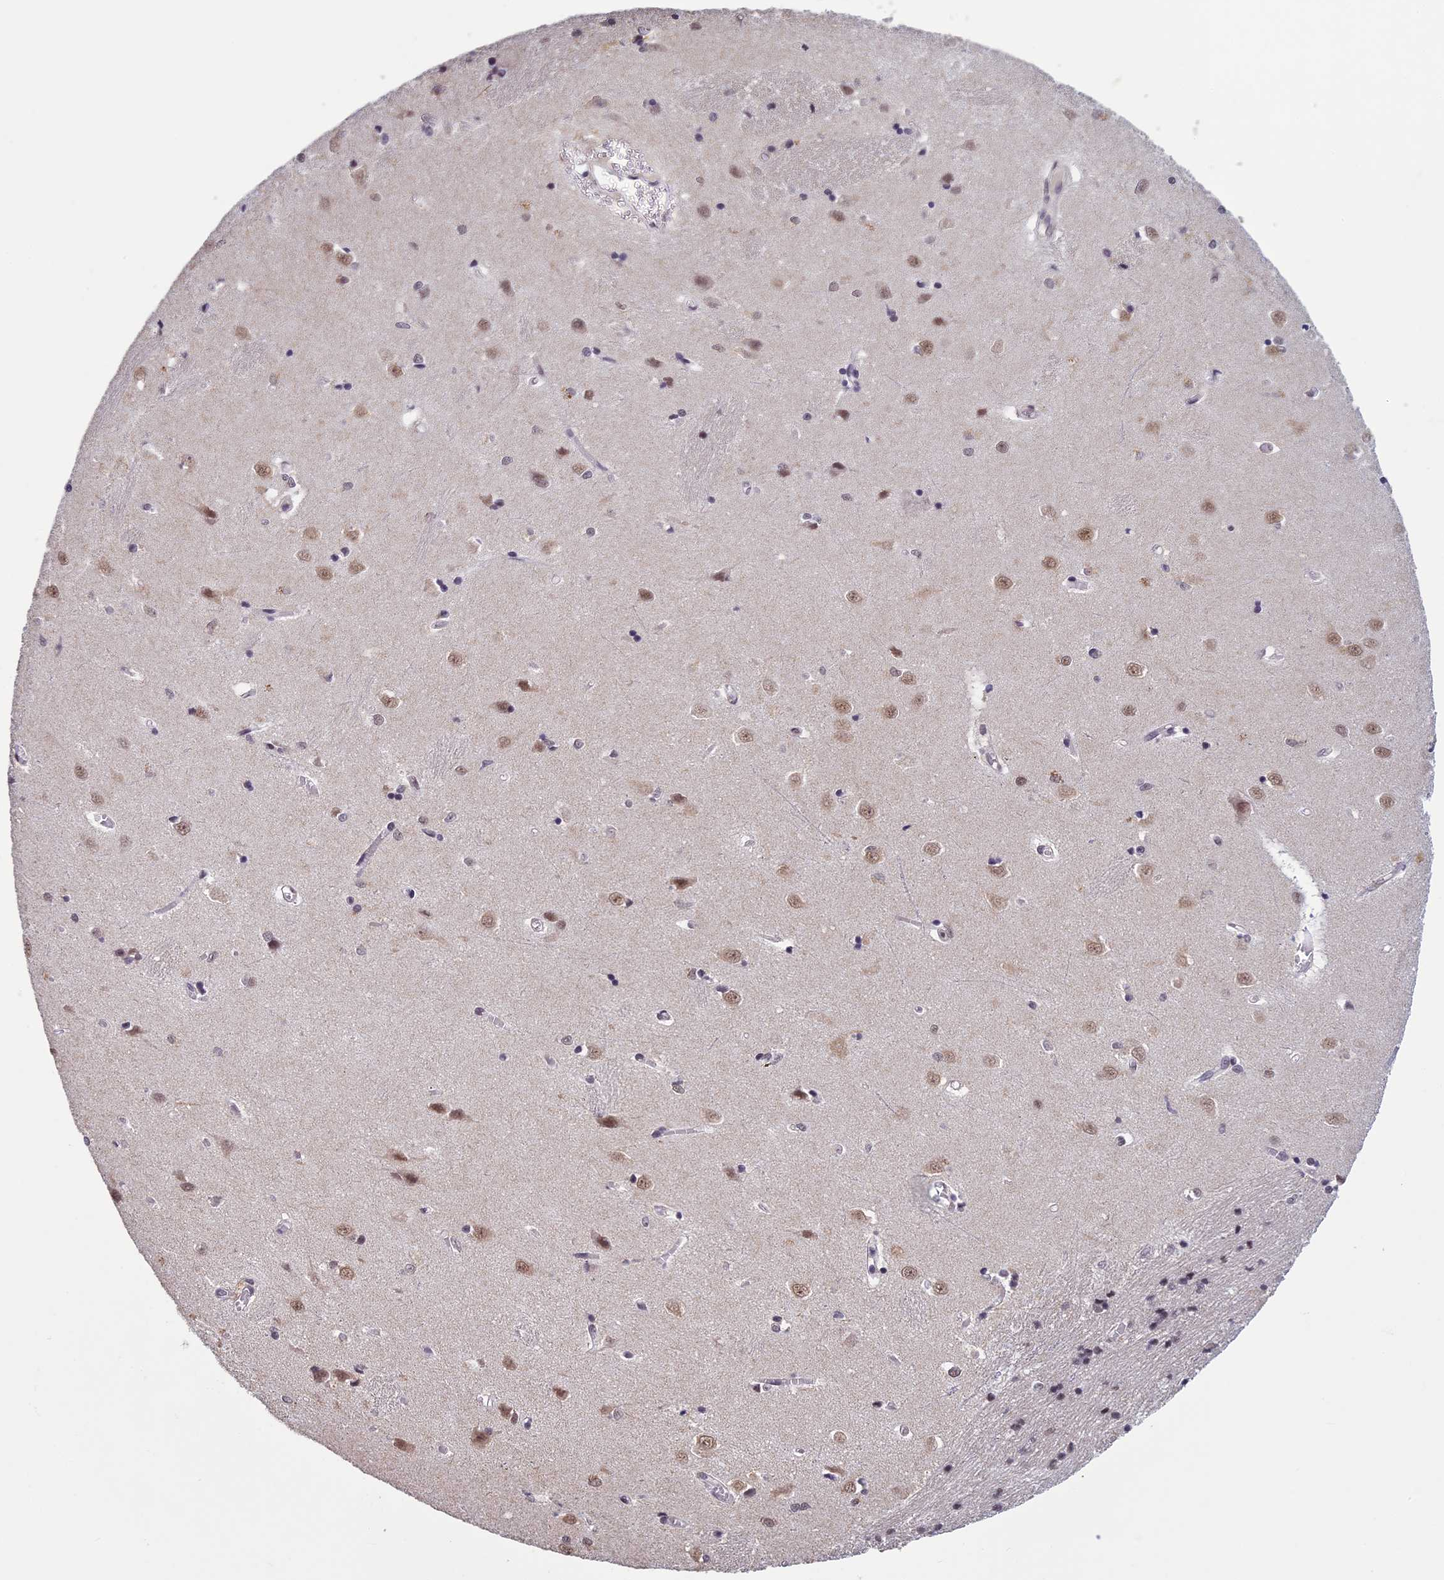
{"staining": {"intensity": "weak", "quantity": "<25%", "location": "nuclear"}, "tissue": "caudate", "cell_type": "Glial cells", "image_type": "normal", "snomed": [{"axis": "morphology", "description": "Normal tissue, NOS"}, {"axis": "topography", "description": "Lateral ventricle wall"}], "caption": "IHC of benign caudate exhibits no positivity in glial cells. (DAB IHC visualized using brightfield microscopy, high magnification).", "gene": "RNF40", "patient": {"sex": "male", "age": 37}}